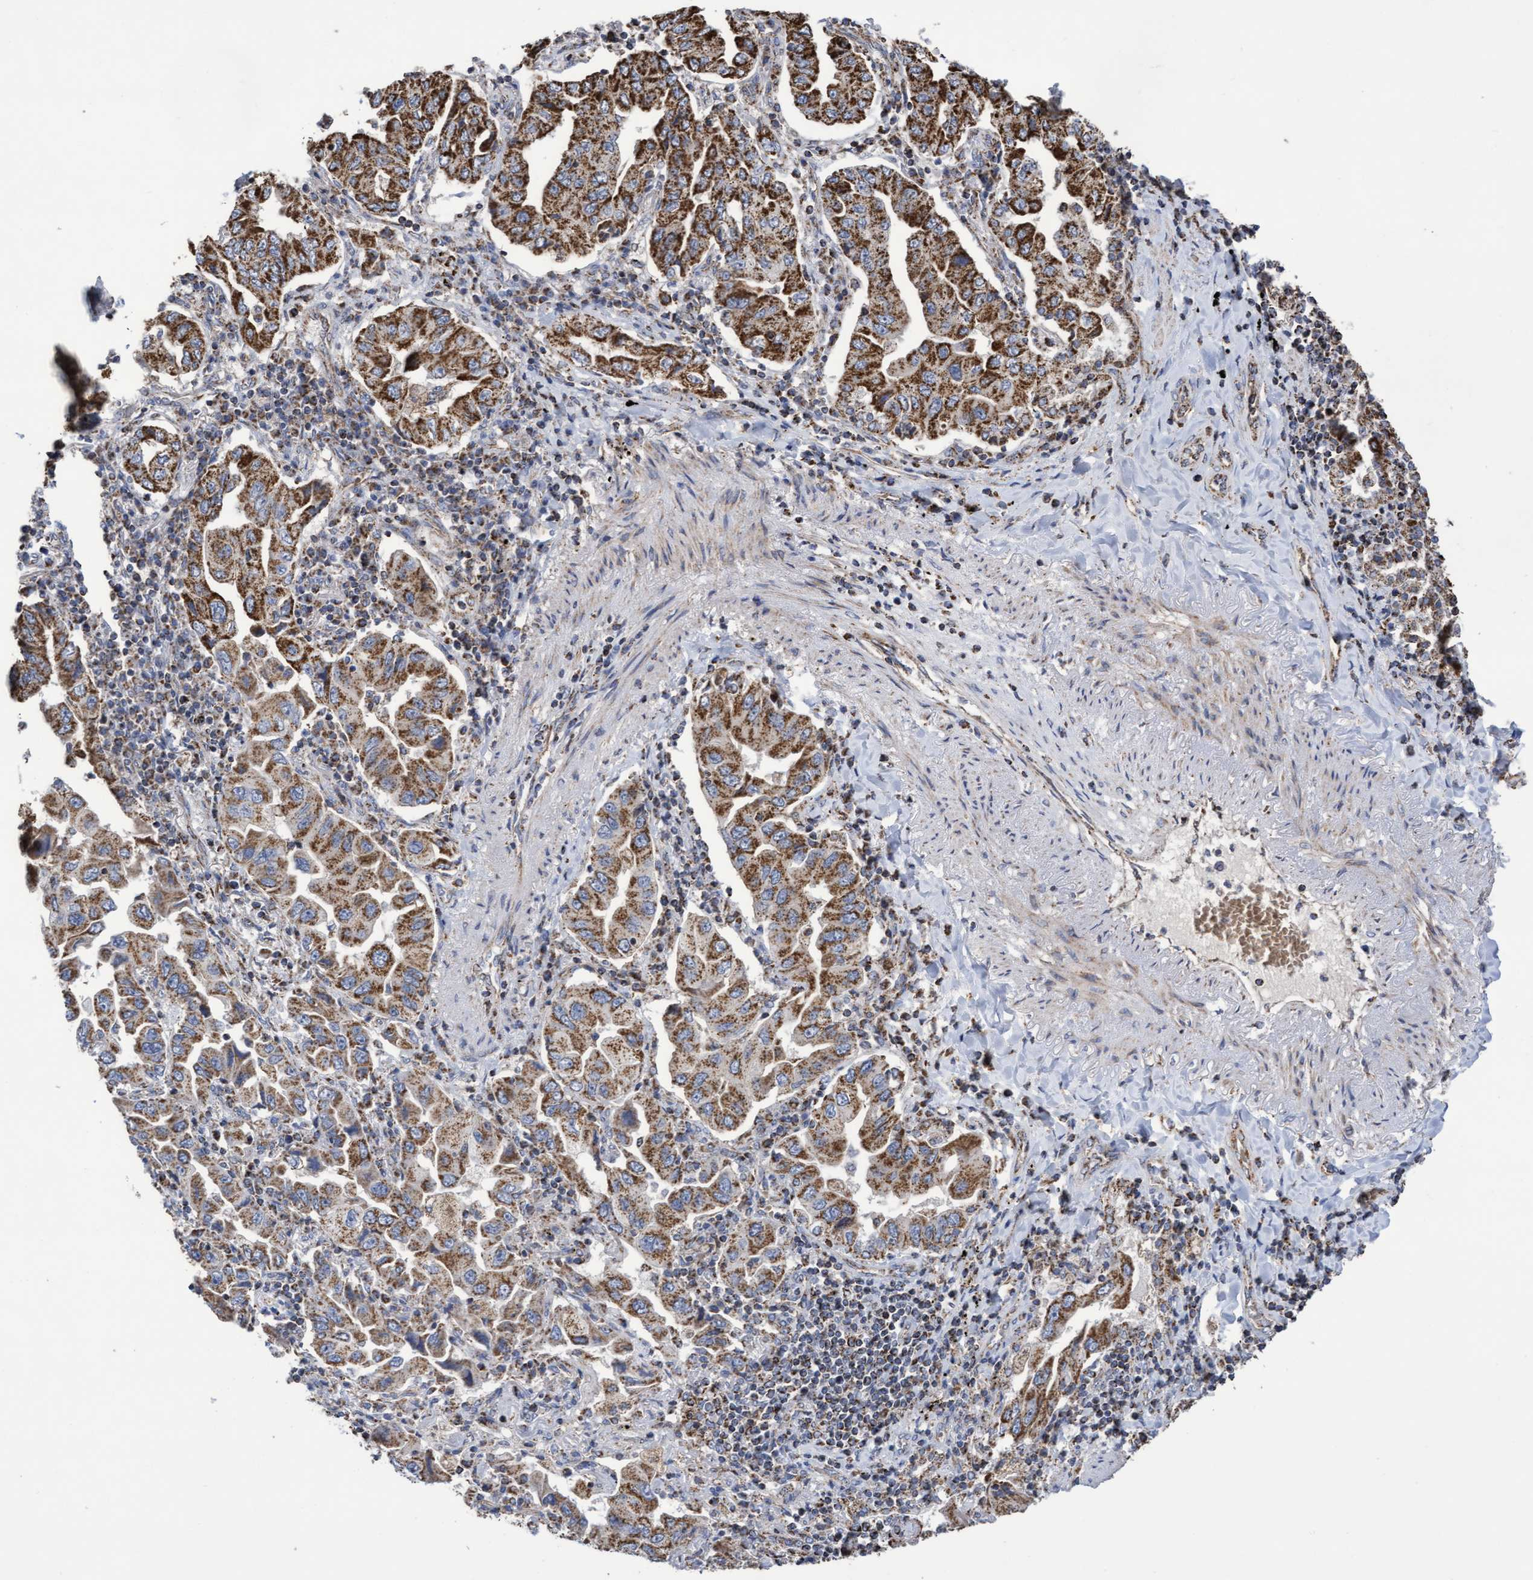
{"staining": {"intensity": "strong", "quantity": ">75%", "location": "cytoplasmic/membranous"}, "tissue": "lung cancer", "cell_type": "Tumor cells", "image_type": "cancer", "snomed": [{"axis": "morphology", "description": "Adenocarcinoma, NOS"}, {"axis": "topography", "description": "Lung"}], "caption": "An IHC histopathology image of neoplastic tissue is shown. Protein staining in brown shows strong cytoplasmic/membranous positivity in lung adenocarcinoma within tumor cells. (brown staining indicates protein expression, while blue staining denotes nuclei).", "gene": "COBL", "patient": {"sex": "female", "age": 65}}